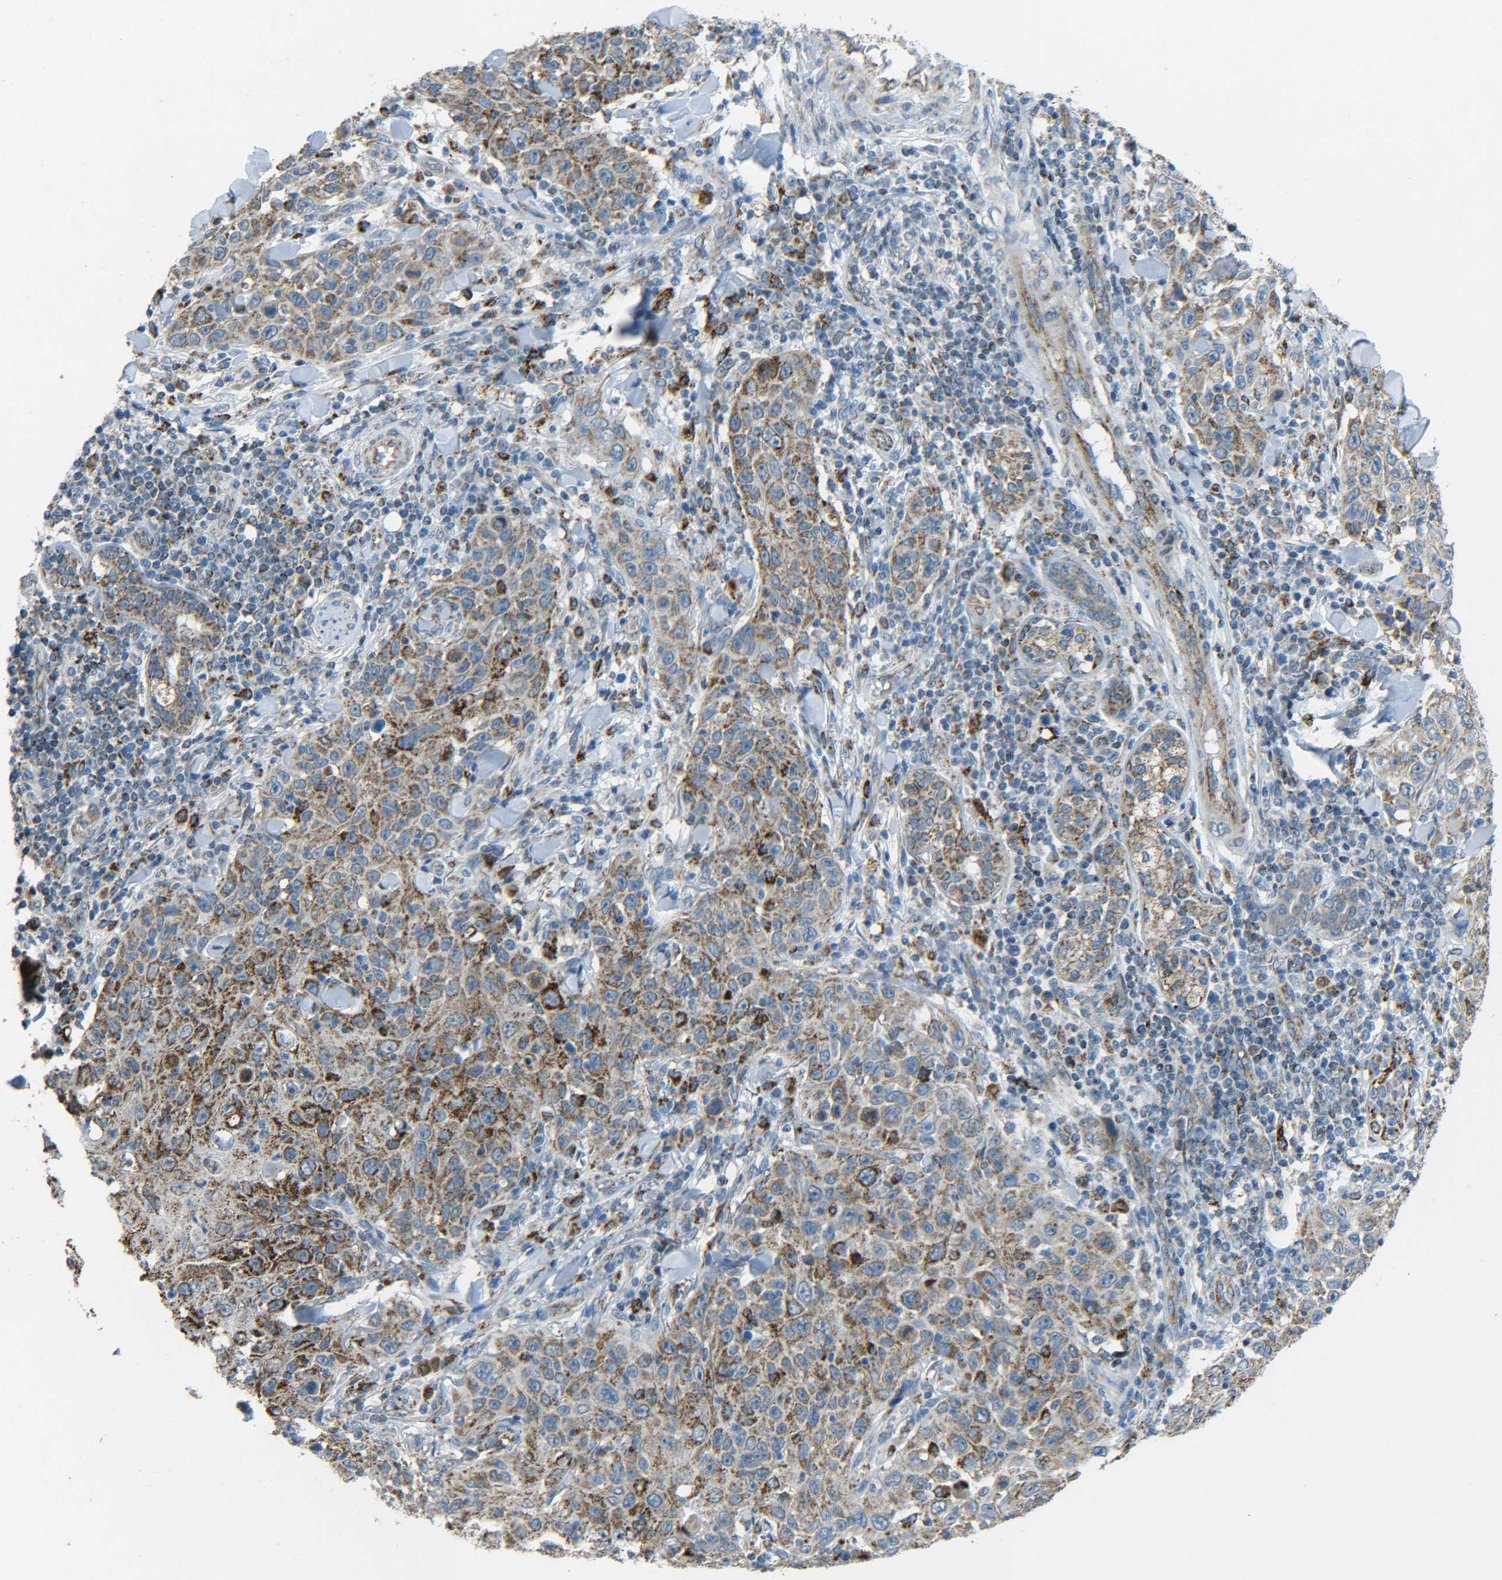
{"staining": {"intensity": "moderate", "quantity": ">75%", "location": "cytoplasmic/membranous"}, "tissue": "skin cancer", "cell_type": "Tumor cells", "image_type": "cancer", "snomed": [{"axis": "morphology", "description": "Squamous cell carcinoma, NOS"}, {"axis": "topography", "description": "Skin"}], "caption": "High-power microscopy captured an immunohistochemistry micrograph of squamous cell carcinoma (skin), revealing moderate cytoplasmic/membranous staining in approximately >75% of tumor cells.", "gene": "CYB5R1", "patient": {"sex": "female", "age": 88}}